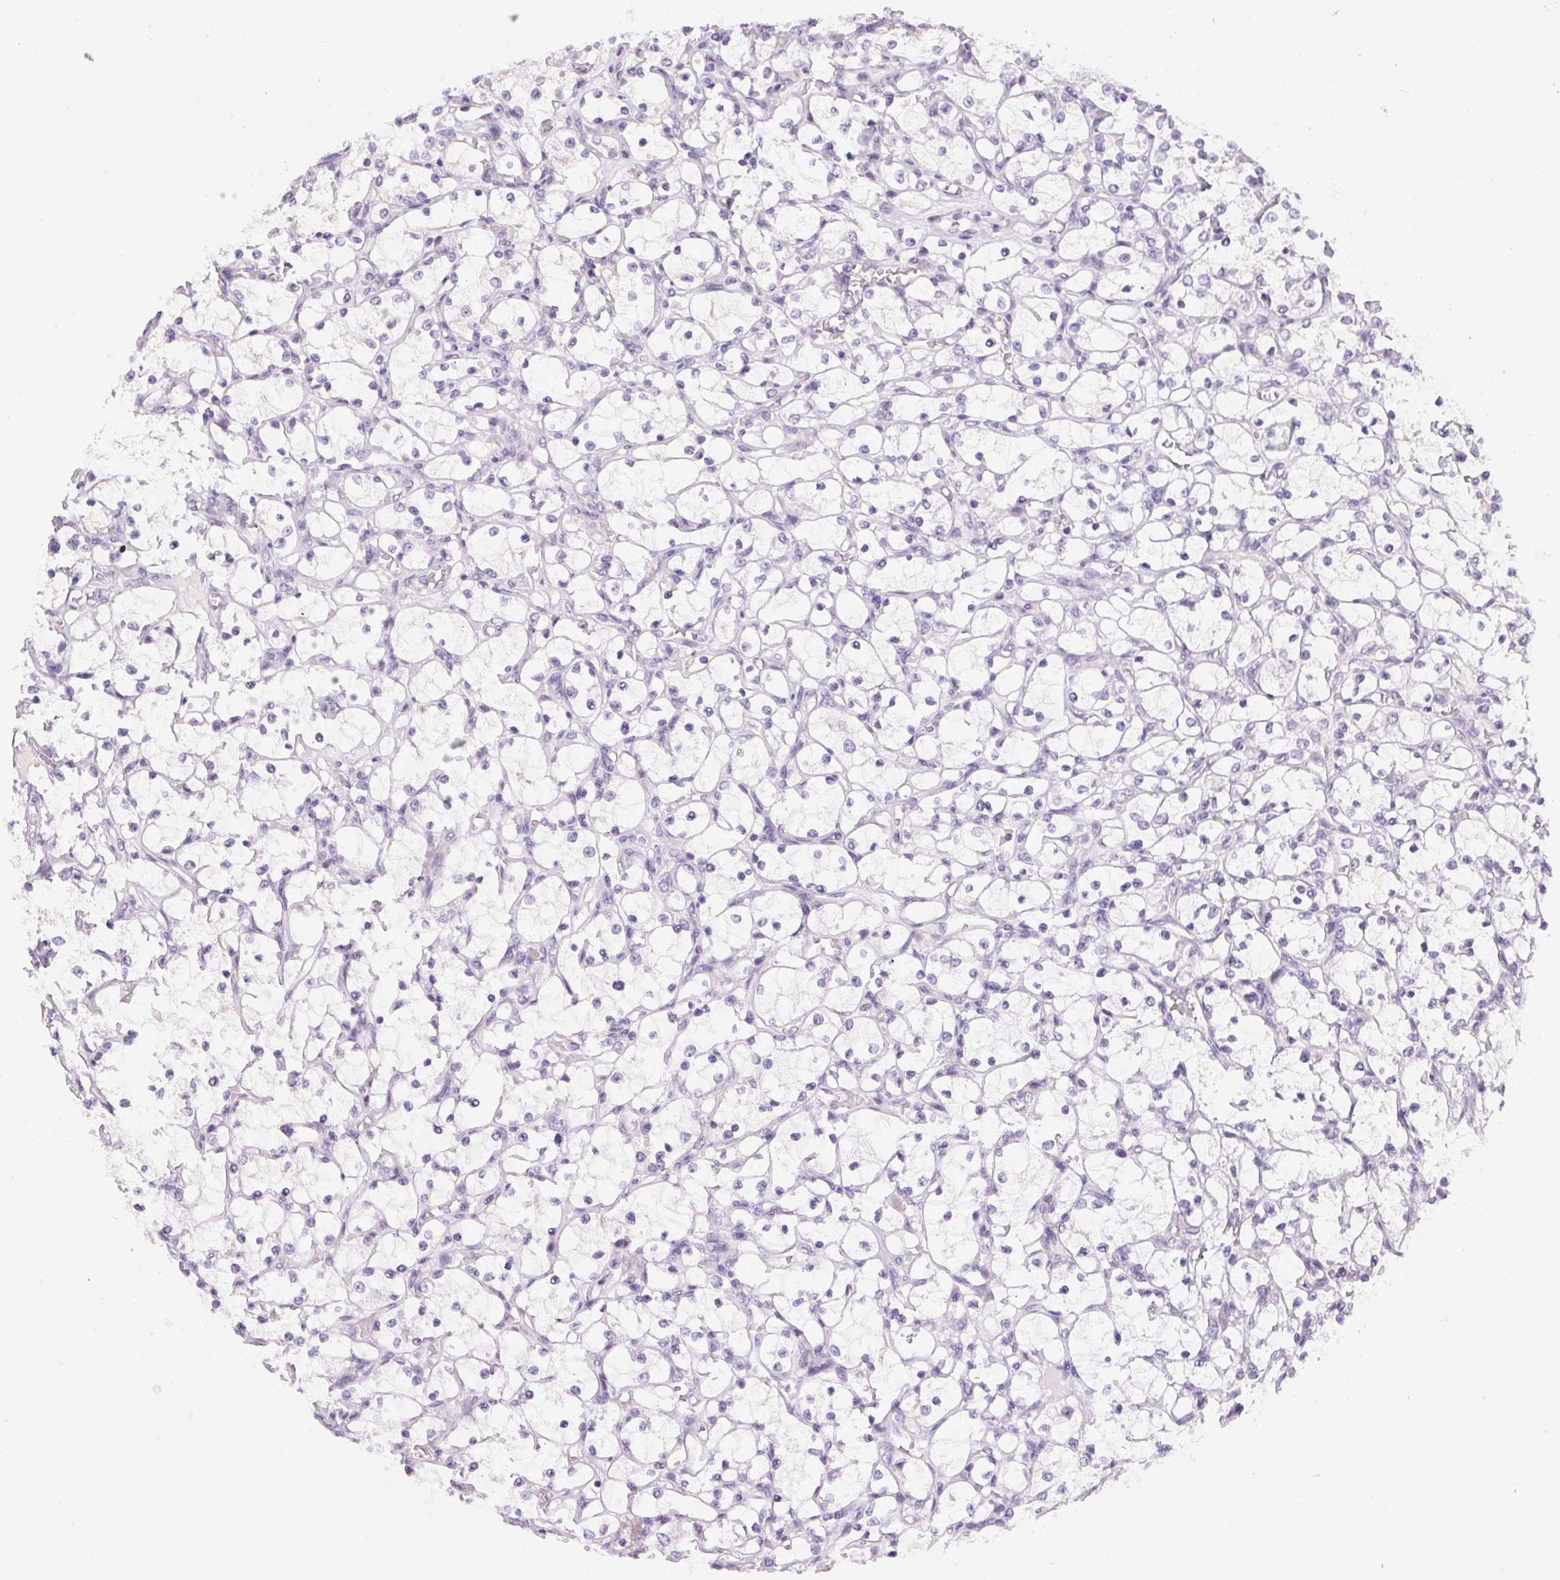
{"staining": {"intensity": "negative", "quantity": "none", "location": "none"}, "tissue": "renal cancer", "cell_type": "Tumor cells", "image_type": "cancer", "snomed": [{"axis": "morphology", "description": "Adenocarcinoma, NOS"}, {"axis": "topography", "description": "Kidney"}], "caption": "An immunohistochemistry (IHC) micrograph of renal cancer (adenocarcinoma) is shown. There is no staining in tumor cells of renal cancer (adenocarcinoma).", "gene": "GSDMC", "patient": {"sex": "female", "age": 69}}